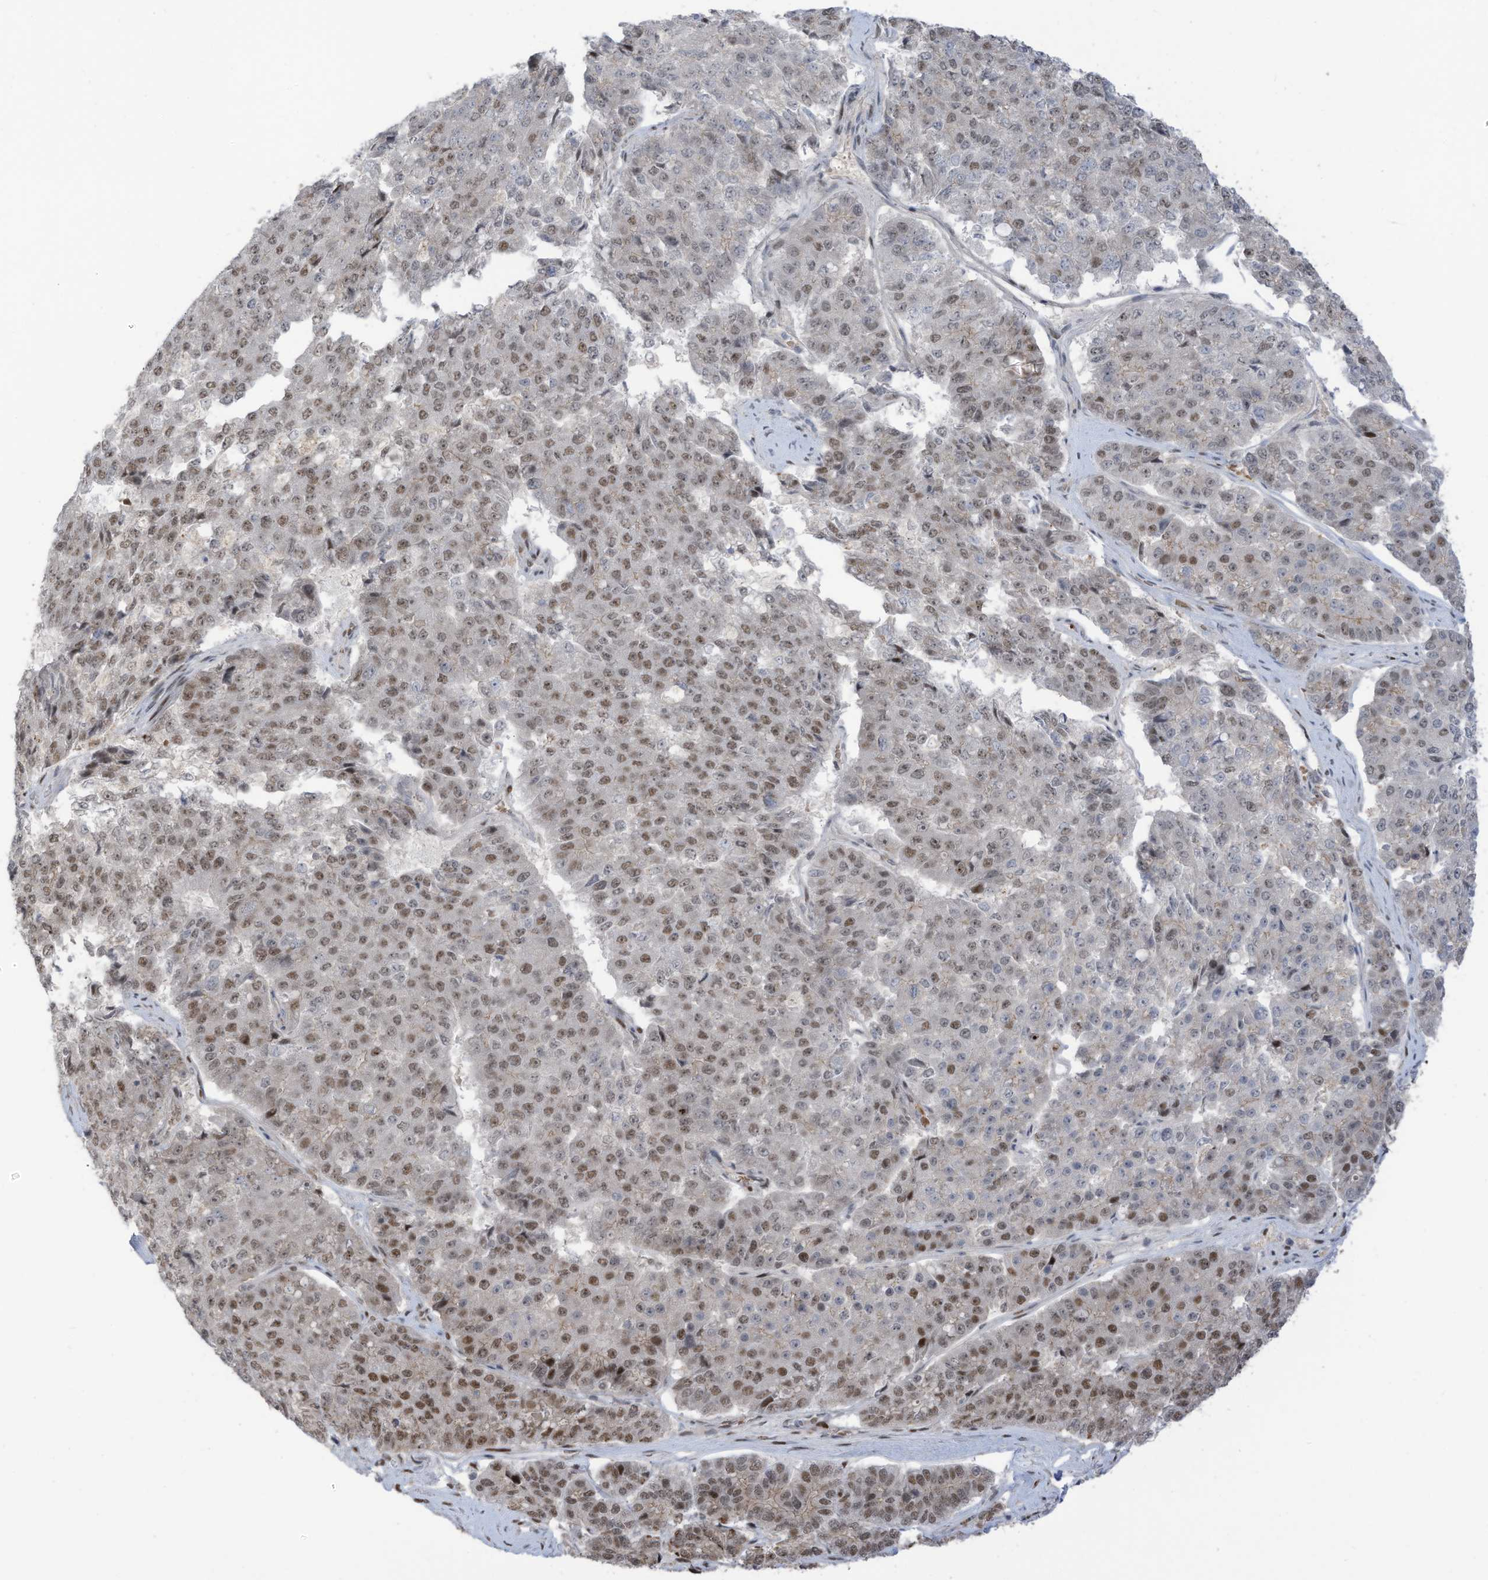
{"staining": {"intensity": "weak", "quantity": "25%-75%", "location": "nuclear"}, "tissue": "pancreatic cancer", "cell_type": "Tumor cells", "image_type": "cancer", "snomed": [{"axis": "morphology", "description": "Adenocarcinoma, NOS"}, {"axis": "topography", "description": "Pancreas"}], "caption": "Protein analysis of adenocarcinoma (pancreatic) tissue demonstrates weak nuclear staining in approximately 25%-75% of tumor cells.", "gene": "ZCWPW2", "patient": {"sex": "male", "age": 50}}